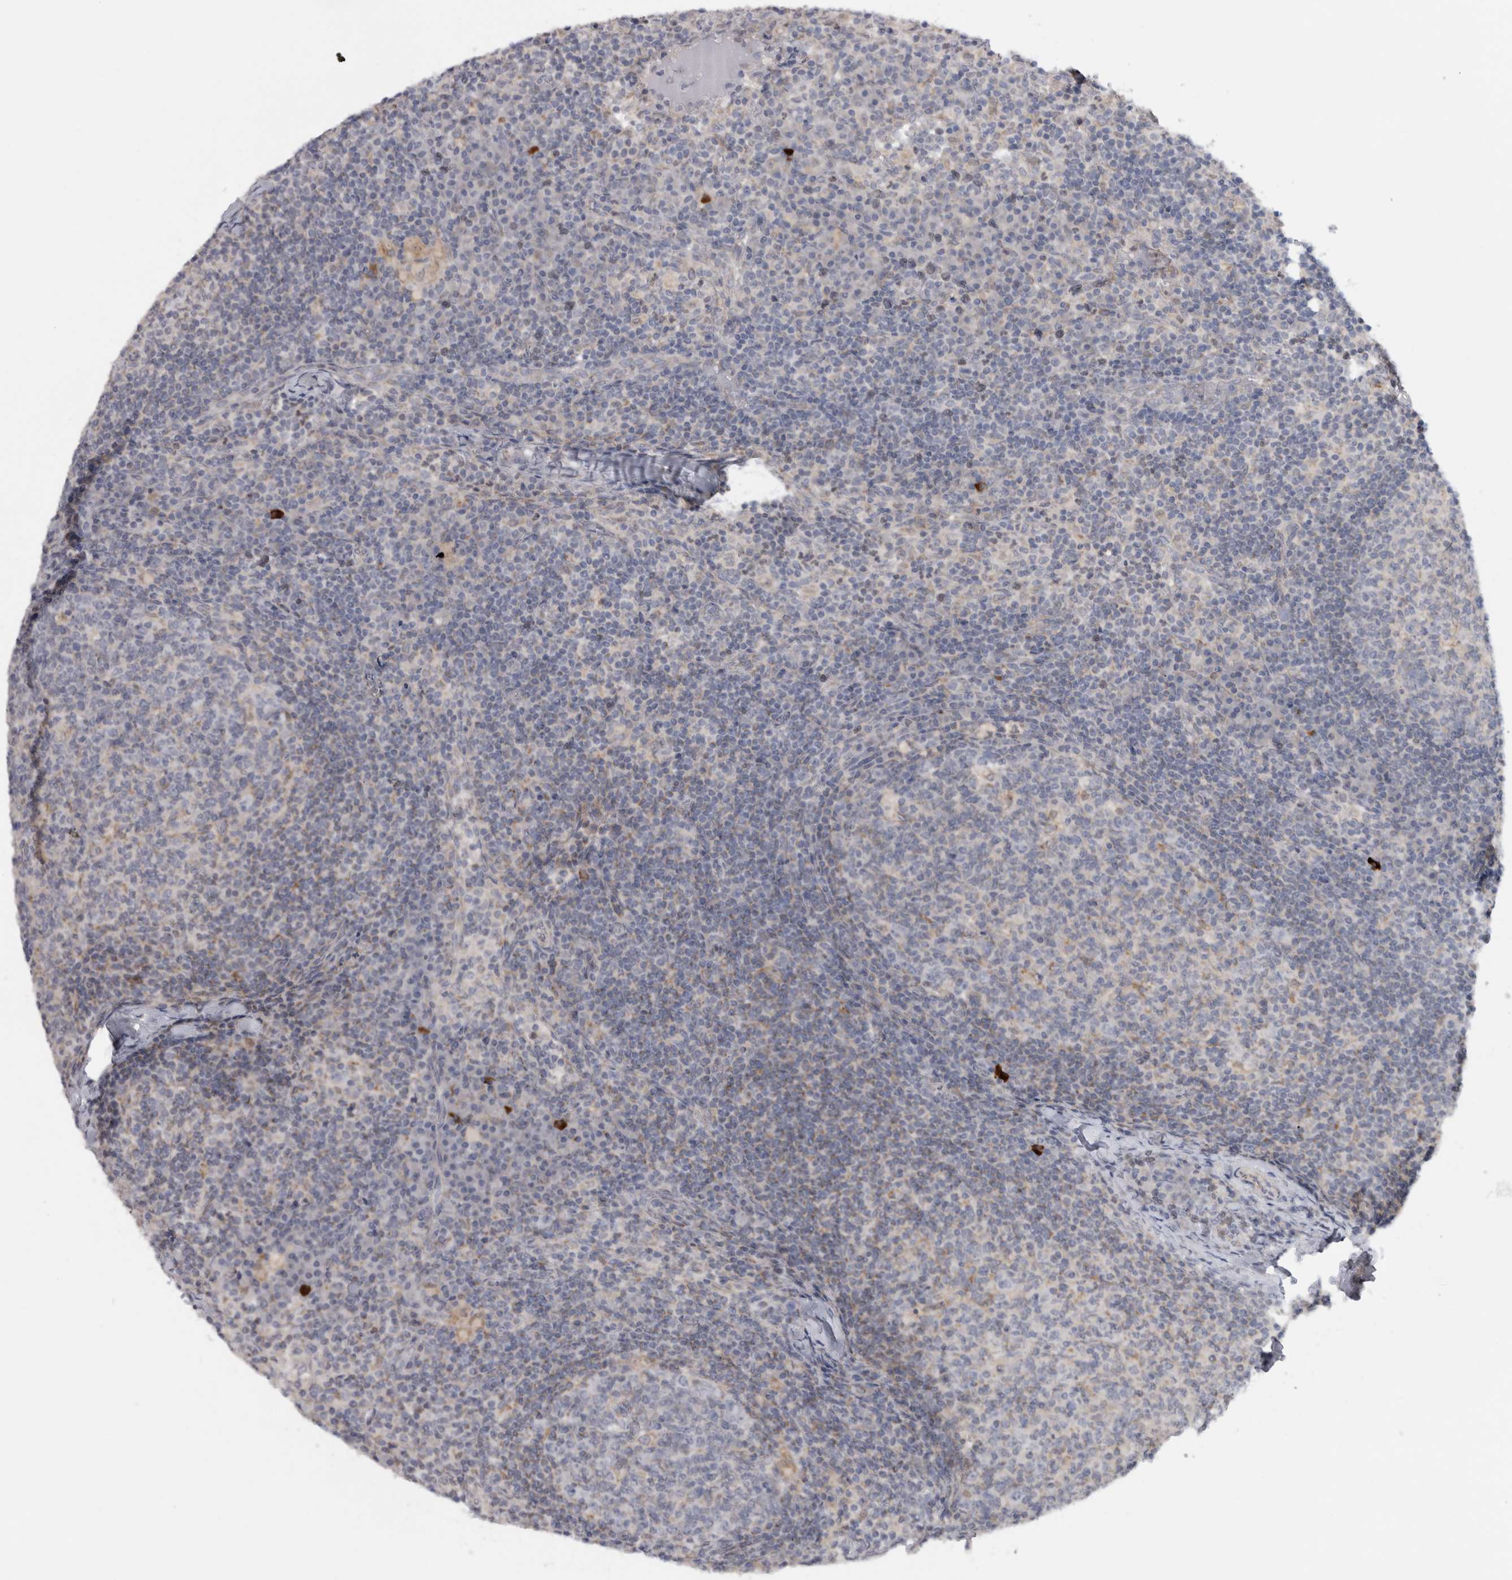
{"staining": {"intensity": "weak", "quantity": "<25%", "location": "cytoplasmic/membranous"}, "tissue": "lymph node", "cell_type": "Germinal center cells", "image_type": "normal", "snomed": [{"axis": "morphology", "description": "Normal tissue, NOS"}, {"axis": "morphology", "description": "Inflammation, NOS"}, {"axis": "topography", "description": "Lymph node"}], "caption": "Germinal center cells show no significant protein staining in unremarkable lymph node. Nuclei are stained in blue.", "gene": "RAB18", "patient": {"sex": "male", "age": 55}}